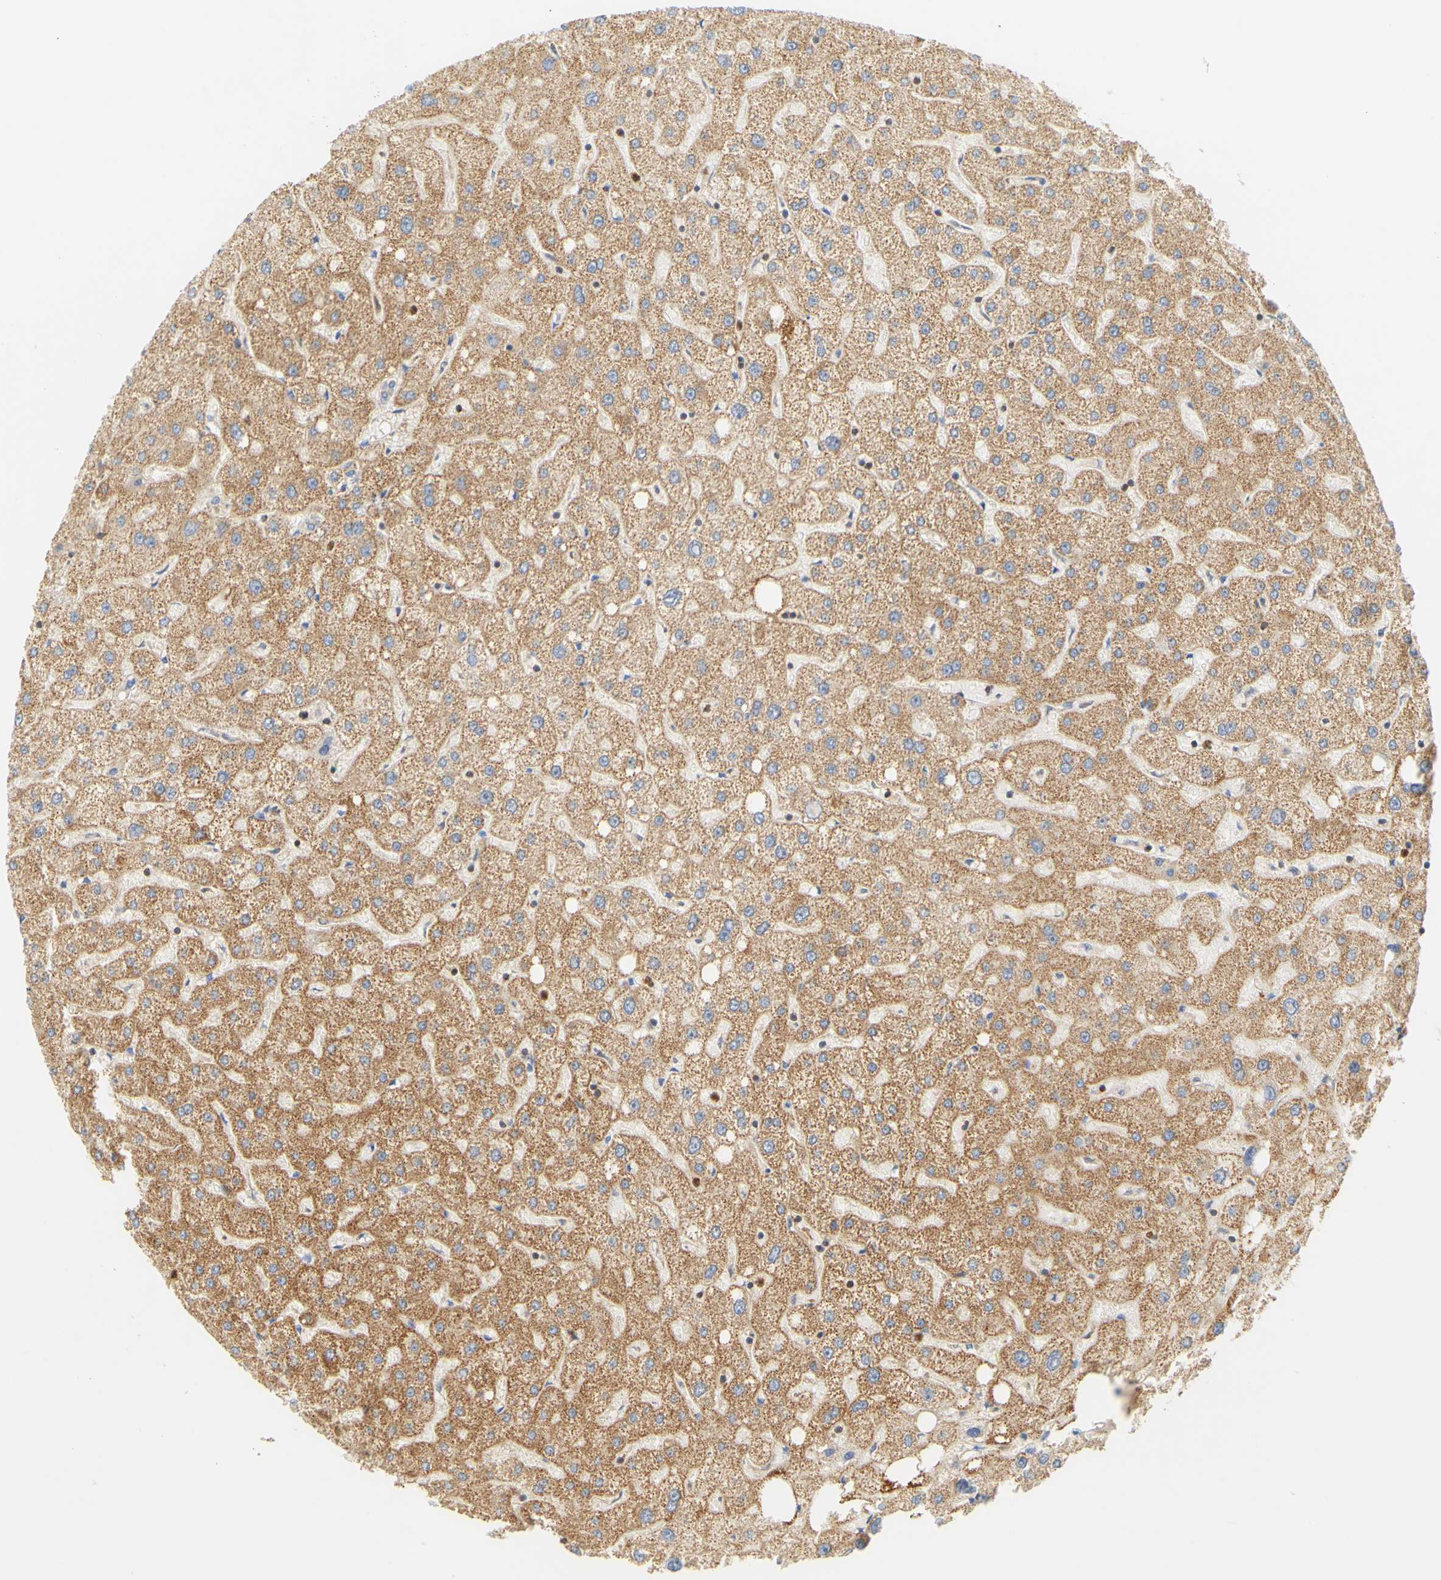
{"staining": {"intensity": "negative", "quantity": "none", "location": "none"}, "tissue": "liver", "cell_type": "Cholangiocytes", "image_type": "normal", "snomed": [{"axis": "morphology", "description": "Normal tissue, NOS"}, {"axis": "topography", "description": "Liver"}], "caption": "High power microscopy micrograph of an immunohistochemistry (IHC) photomicrograph of benign liver, revealing no significant expression in cholangiocytes. (Brightfield microscopy of DAB immunohistochemistry at high magnification).", "gene": "PCDH7", "patient": {"sex": "male", "age": 73}}